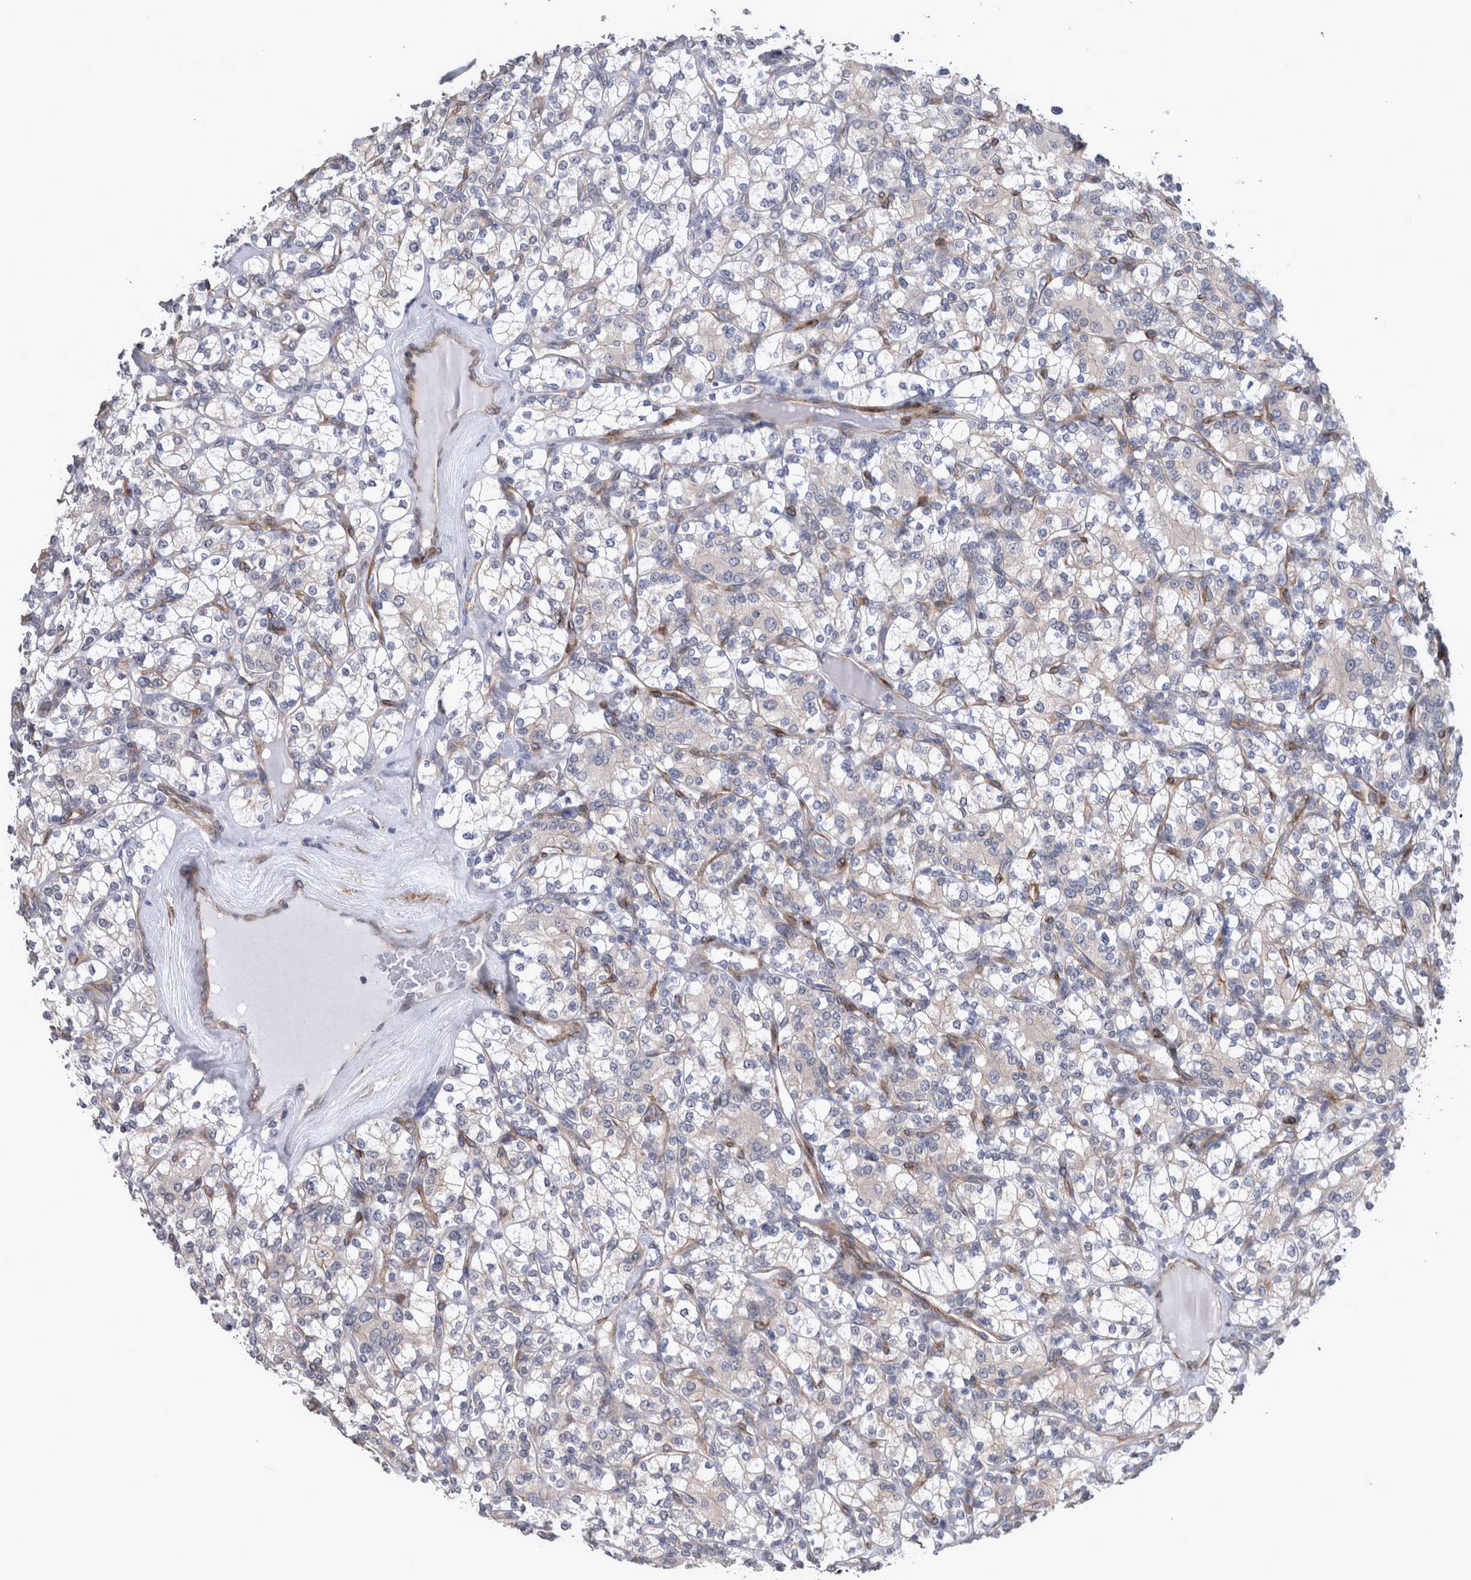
{"staining": {"intensity": "negative", "quantity": "none", "location": "none"}, "tissue": "renal cancer", "cell_type": "Tumor cells", "image_type": "cancer", "snomed": [{"axis": "morphology", "description": "Adenocarcinoma, NOS"}, {"axis": "topography", "description": "Kidney"}], "caption": "Human adenocarcinoma (renal) stained for a protein using IHC shows no staining in tumor cells.", "gene": "DDX6", "patient": {"sex": "male", "age": 77}}